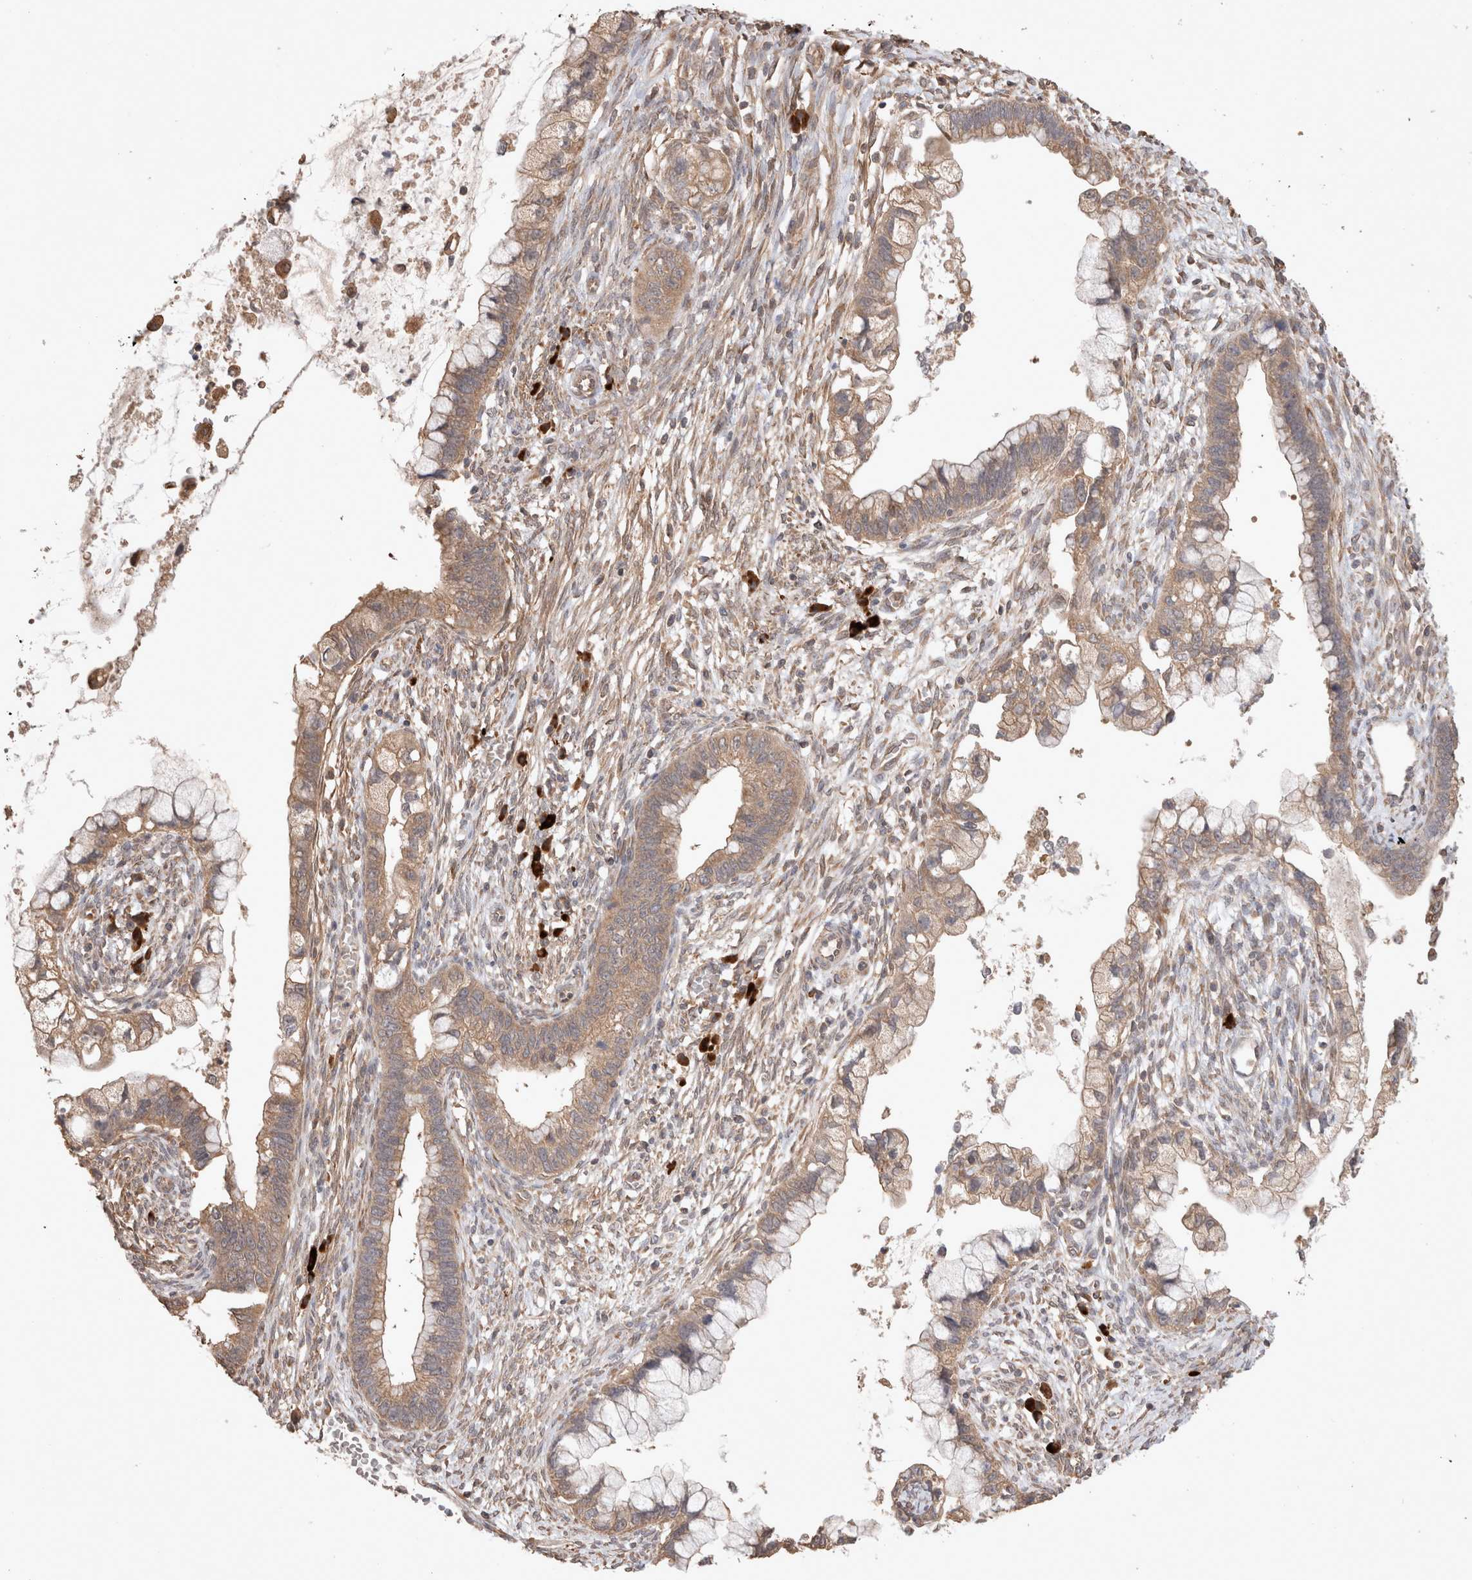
{"staining": {"intensity": "moderate", "quantity": ">75%", "location": "cytoplasmic/membranous"}, "tissue": "cervical cancer", "cell_type": "Tumor cells", "image_type": "cancer", "snomed": [{"axis": "morphology", "description": "Adenocarcinoma, NOS"}, {"axis": "topography", "description": "Cervix"}], "caption": "The photomicrograph displays a brown stain indicating the presence of a protein in the cytoplasmic/membranous of tumor cells in cervical cancer (adenocarcinoma). (DAB (3,3'-diaminobenzidine) IHC with brightfield microscopy, high magnification).", "gene": "HROB", "patient": {"sex": "female", "age": 44}}